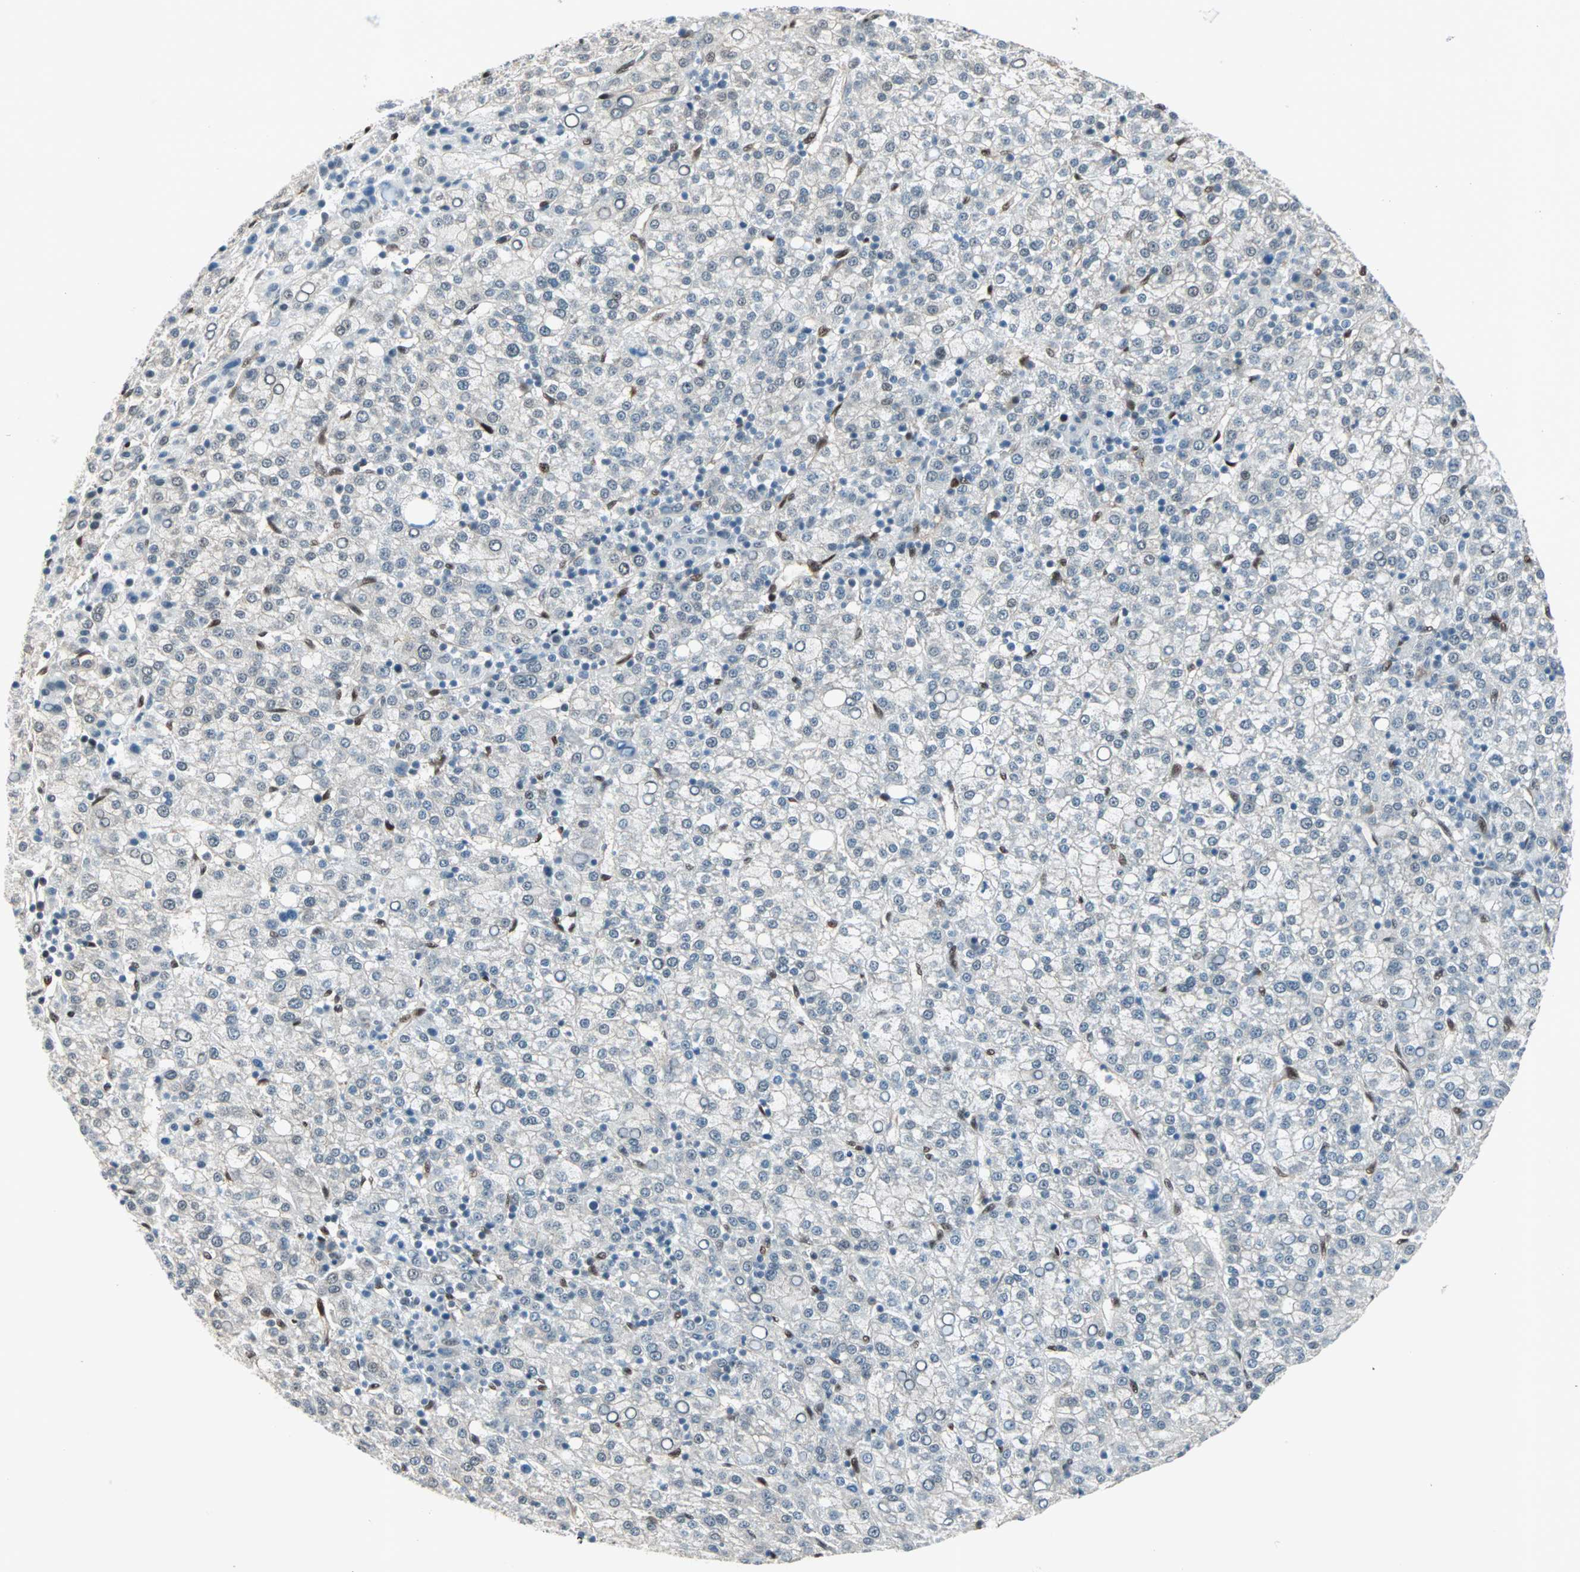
{"staining": {"intensity": "negative", "quantity": "none", "location": "none"}, "tissue": "liver cancer", "cell_type": "Tumor cells", "image_type": "cancer", "snomed": [{"axis": "morphology", "description": "Carcinoma, Hepatocellular, NOS"}, {"axis": "topography", "description": "Liver"}], "caption": "Immunohistochemistry of liver cancer demonstrates no expression in tumor cells.", "gene": "WWTR1", "patient": {"sex": "female", "age": 58}}